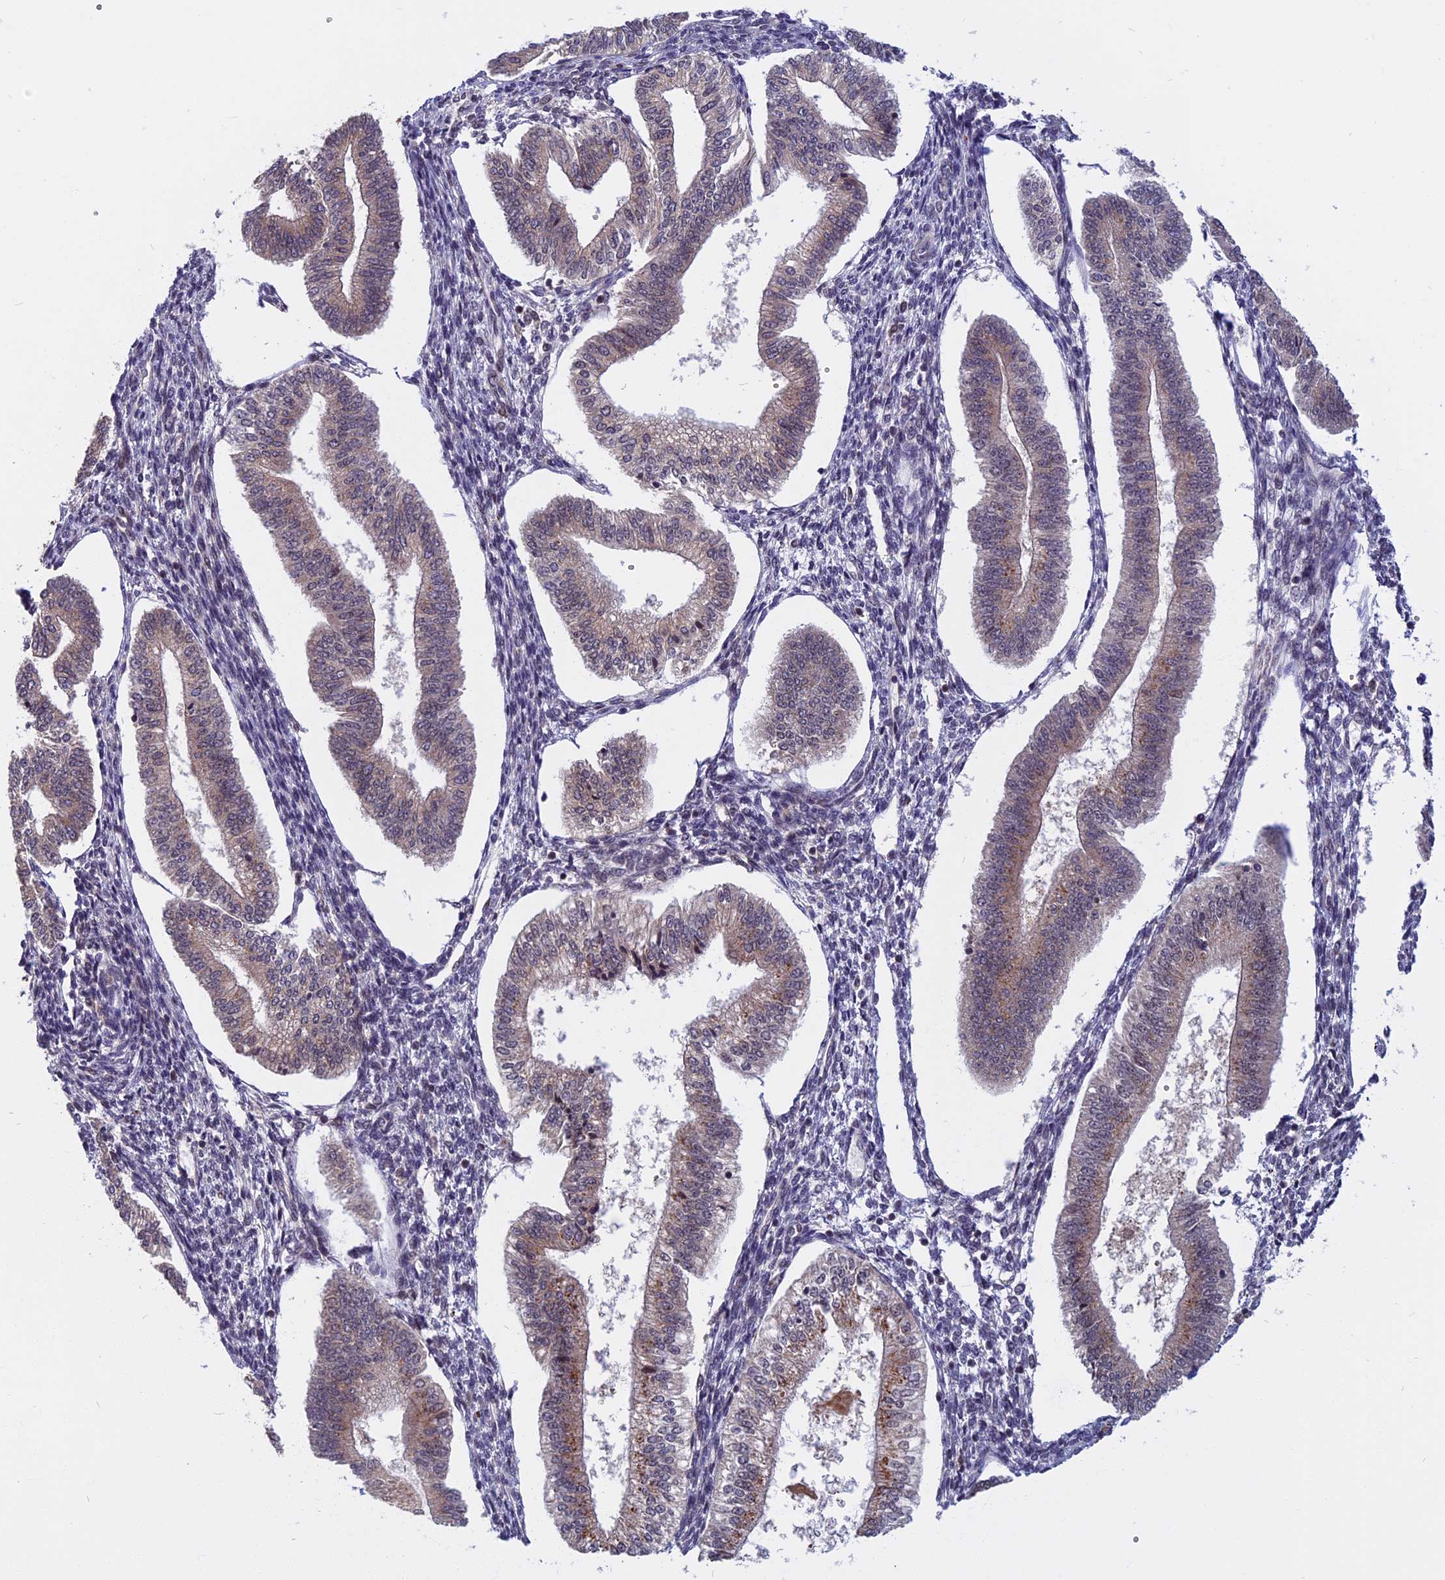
{"staining": {"intensity": "weak", "quantity": "25%-75%", "location": "cytoplasmic/membranous,nuclear"}, "tissue": "endometrium", "cell_type": "Cells in endometrial stroma", "image_type": "normal", "snomed": [{"axis": "morphology", "description": "Normal tissue, NOS"}, {"axis": "topography", "description": "Endometrium"}], "caption": "About 25%-75% of cells in endometrial stroma in normal endometrium reveal weak cytoplasmic/membranous,nuclear protein staining as visualized by brown immunohistochemical staining.", "gene": "CCDC113", "patient": {"sex": "female", "age": 34}}